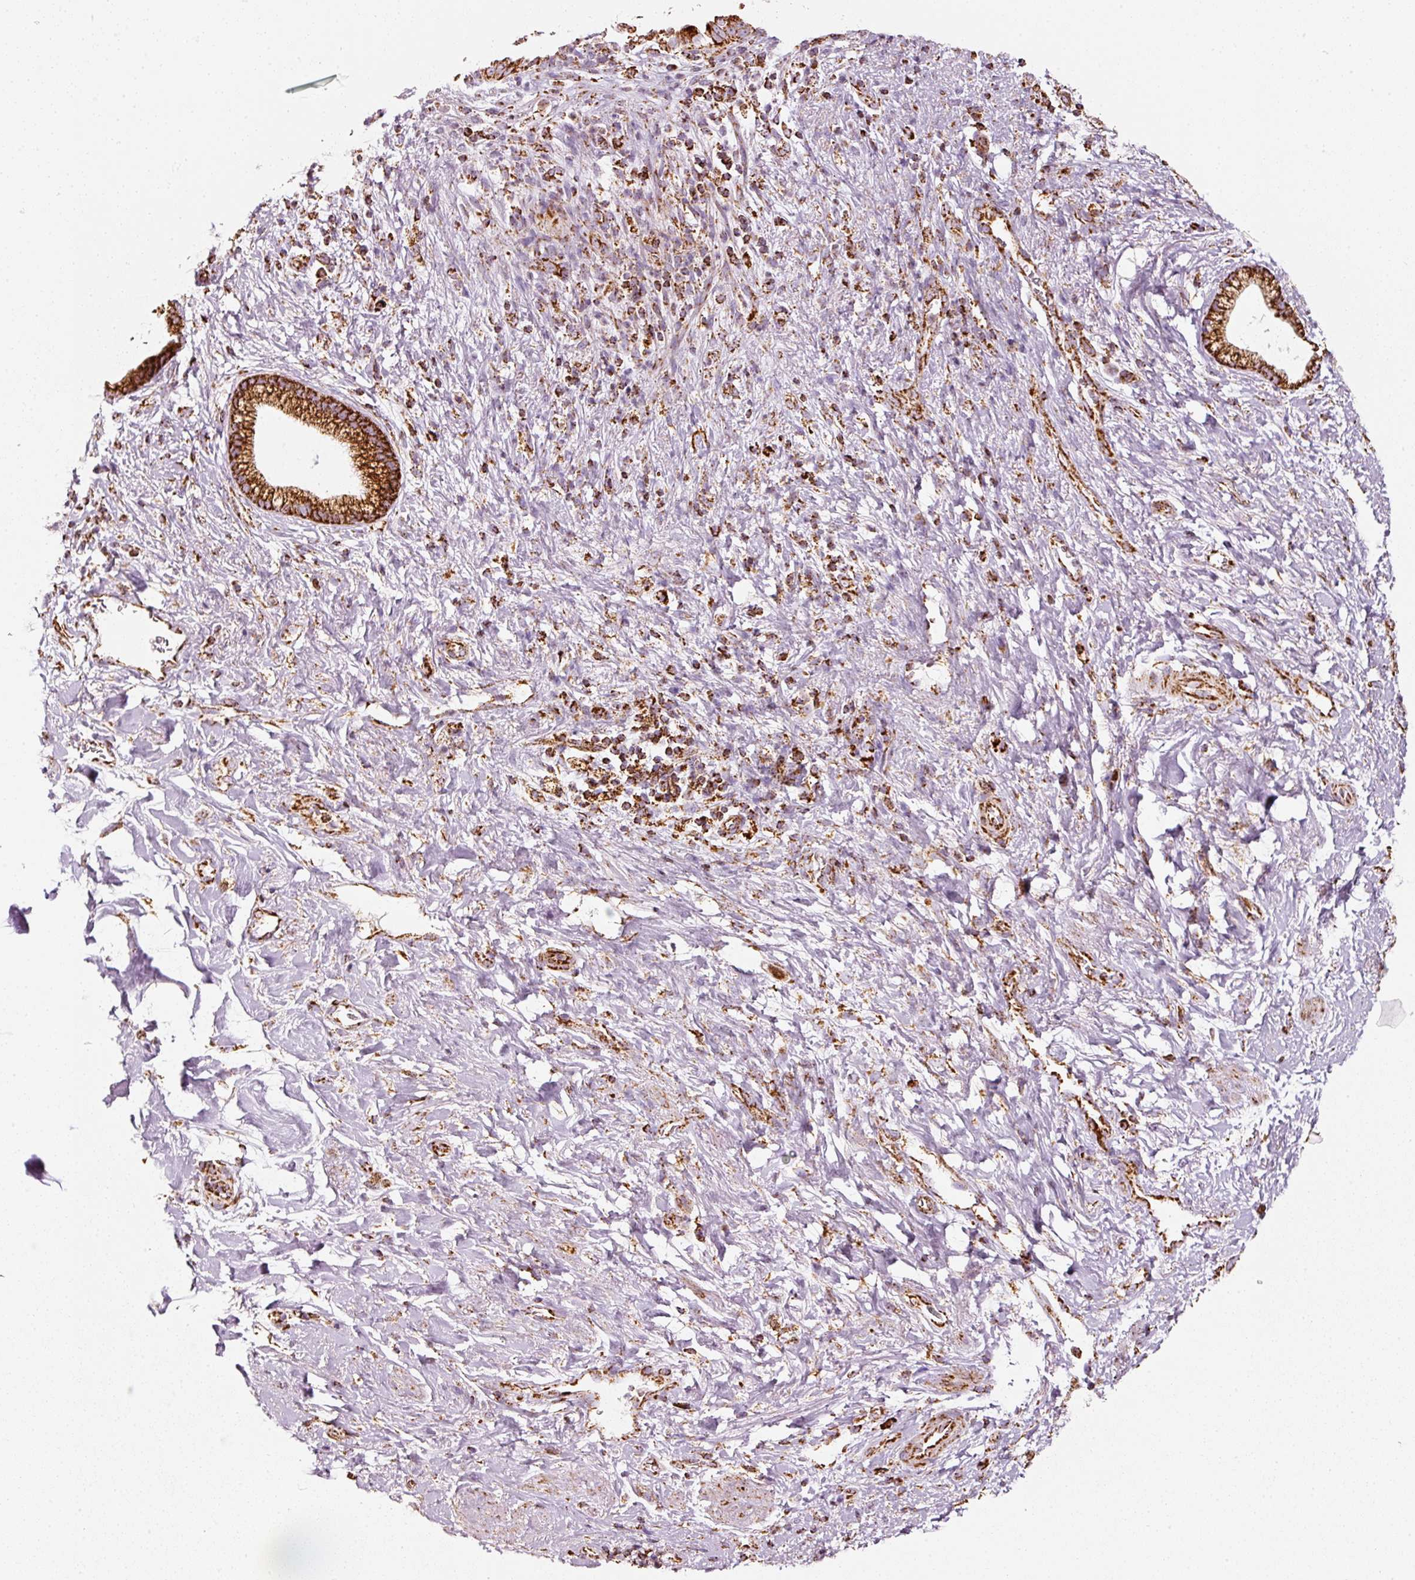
{"staining": {"intensity": "strong", "quantity": ">75%", "location": "cytoplasmic/membranous"}, "tissue": "pancreatic cancer", "cell_type": "Tumor cells", "image_type": "cancer", "snomed": [{"axis": "morphology", "description": "Adenocarcinoma, NOS"}, {"axis": "topography", "description": "Pancreas"}], "caption": "An immunohistochemistry (IHC) photomicrograph of tumor tissue is shown. Protein staining in brown shows strong cytoplasmic/membranous positivity in adenocarcinoma (pancreatic) within tumor cells.", "gene": "MT-CO2", "patient": {"sex": "female", "age": 78}}